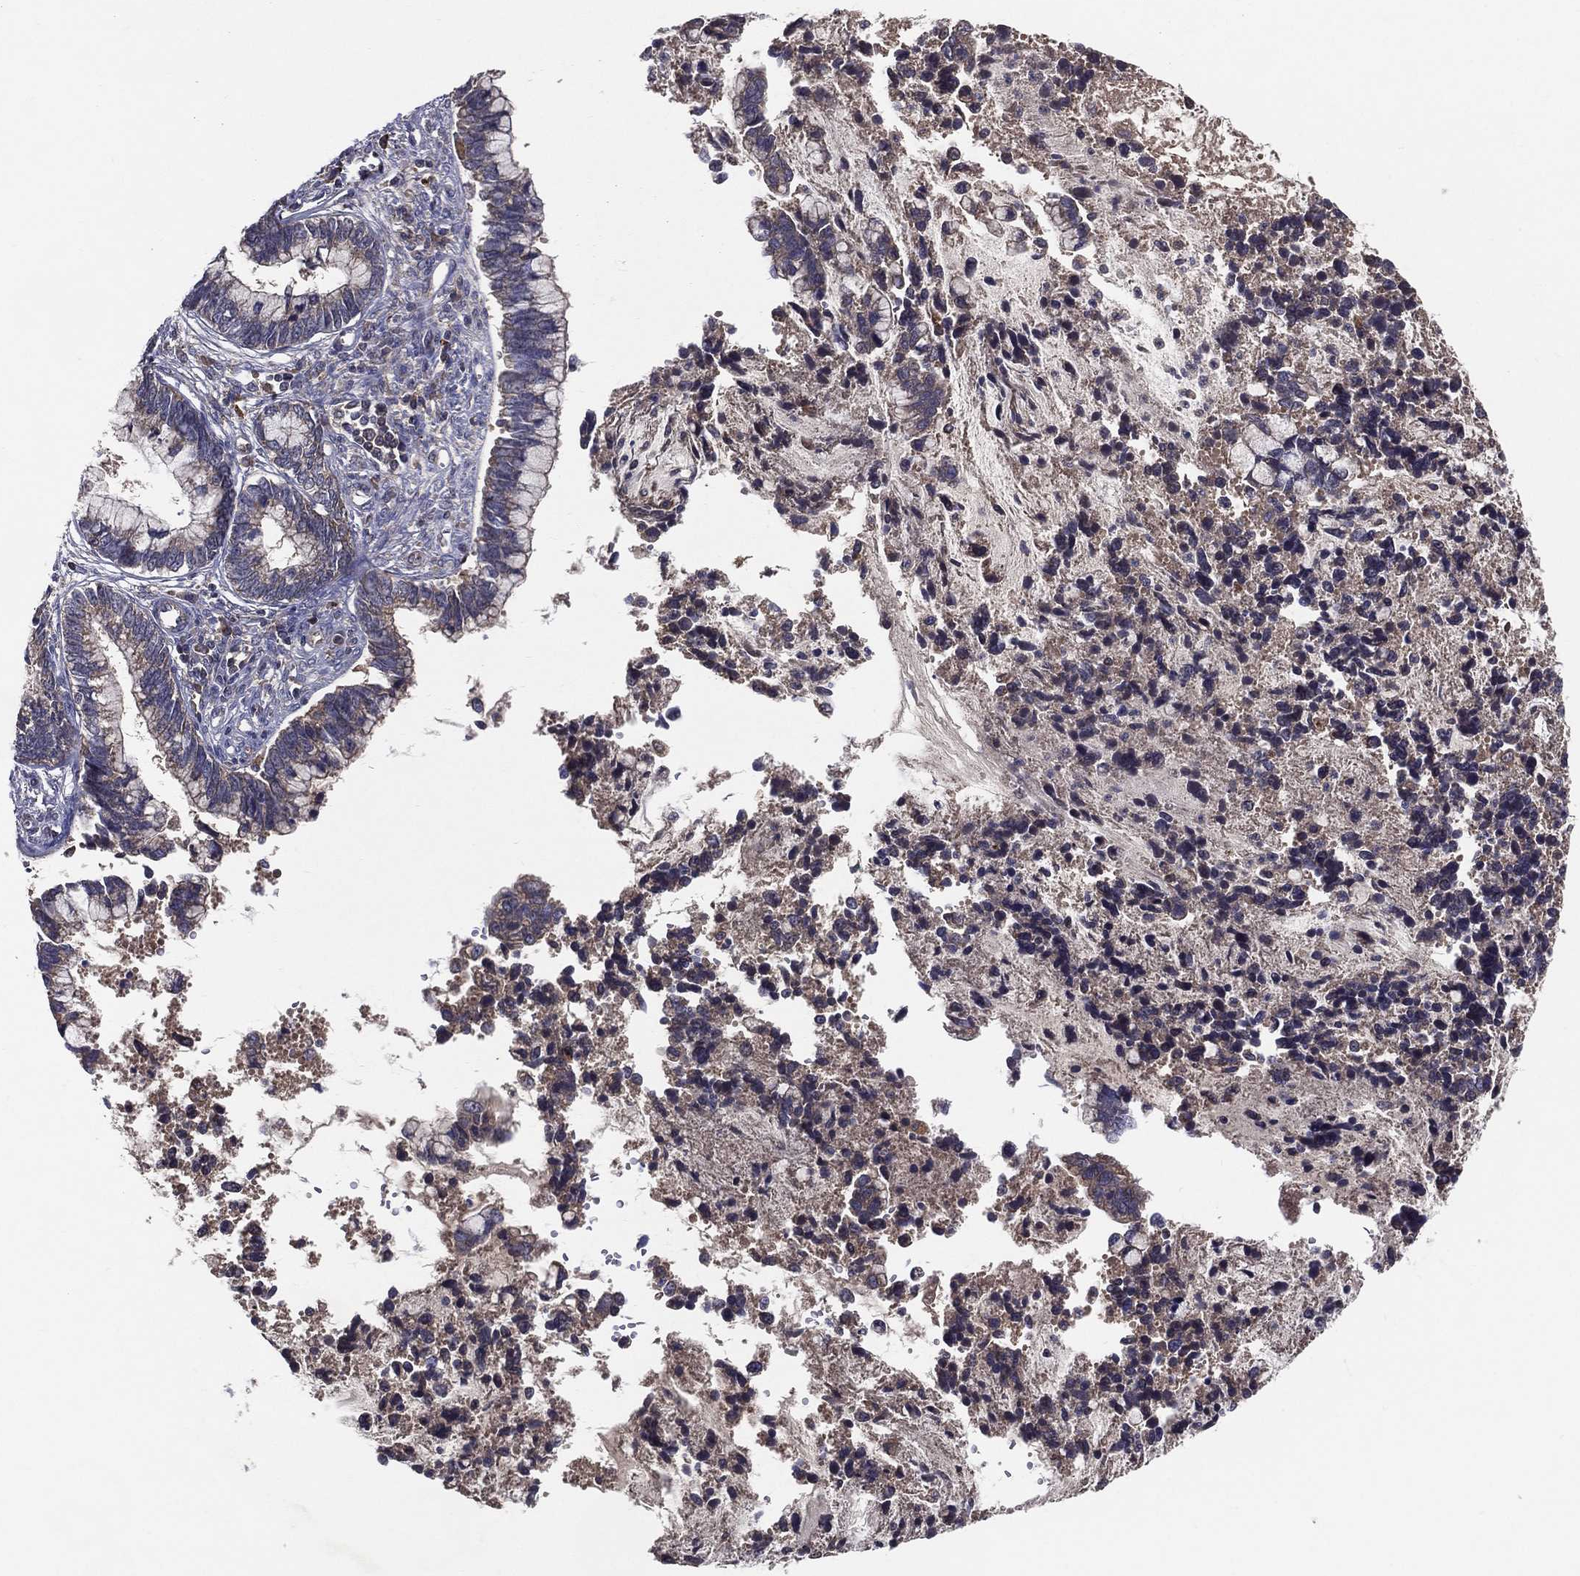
{"staining": {"intensity": "weak", "quantity": "<25%", "location": "cytoplasmic/membranous"}, "tissue": "cervical cancer", "cell_type": "Tumor cells", "image_type": "cancer", "snomed": [{"axis": "morphology", "description": "Adenocarcinoma, NOS"}, {"axis": "topography", "description": "Cervix"}], "caption": "DAB immunohistochemical staining of human adenocarcinoma (cervical) exhibits no significant staining in tumor cells.", "gene": "MT-ND1", "patient": {"sex": "female", "age": 44}}